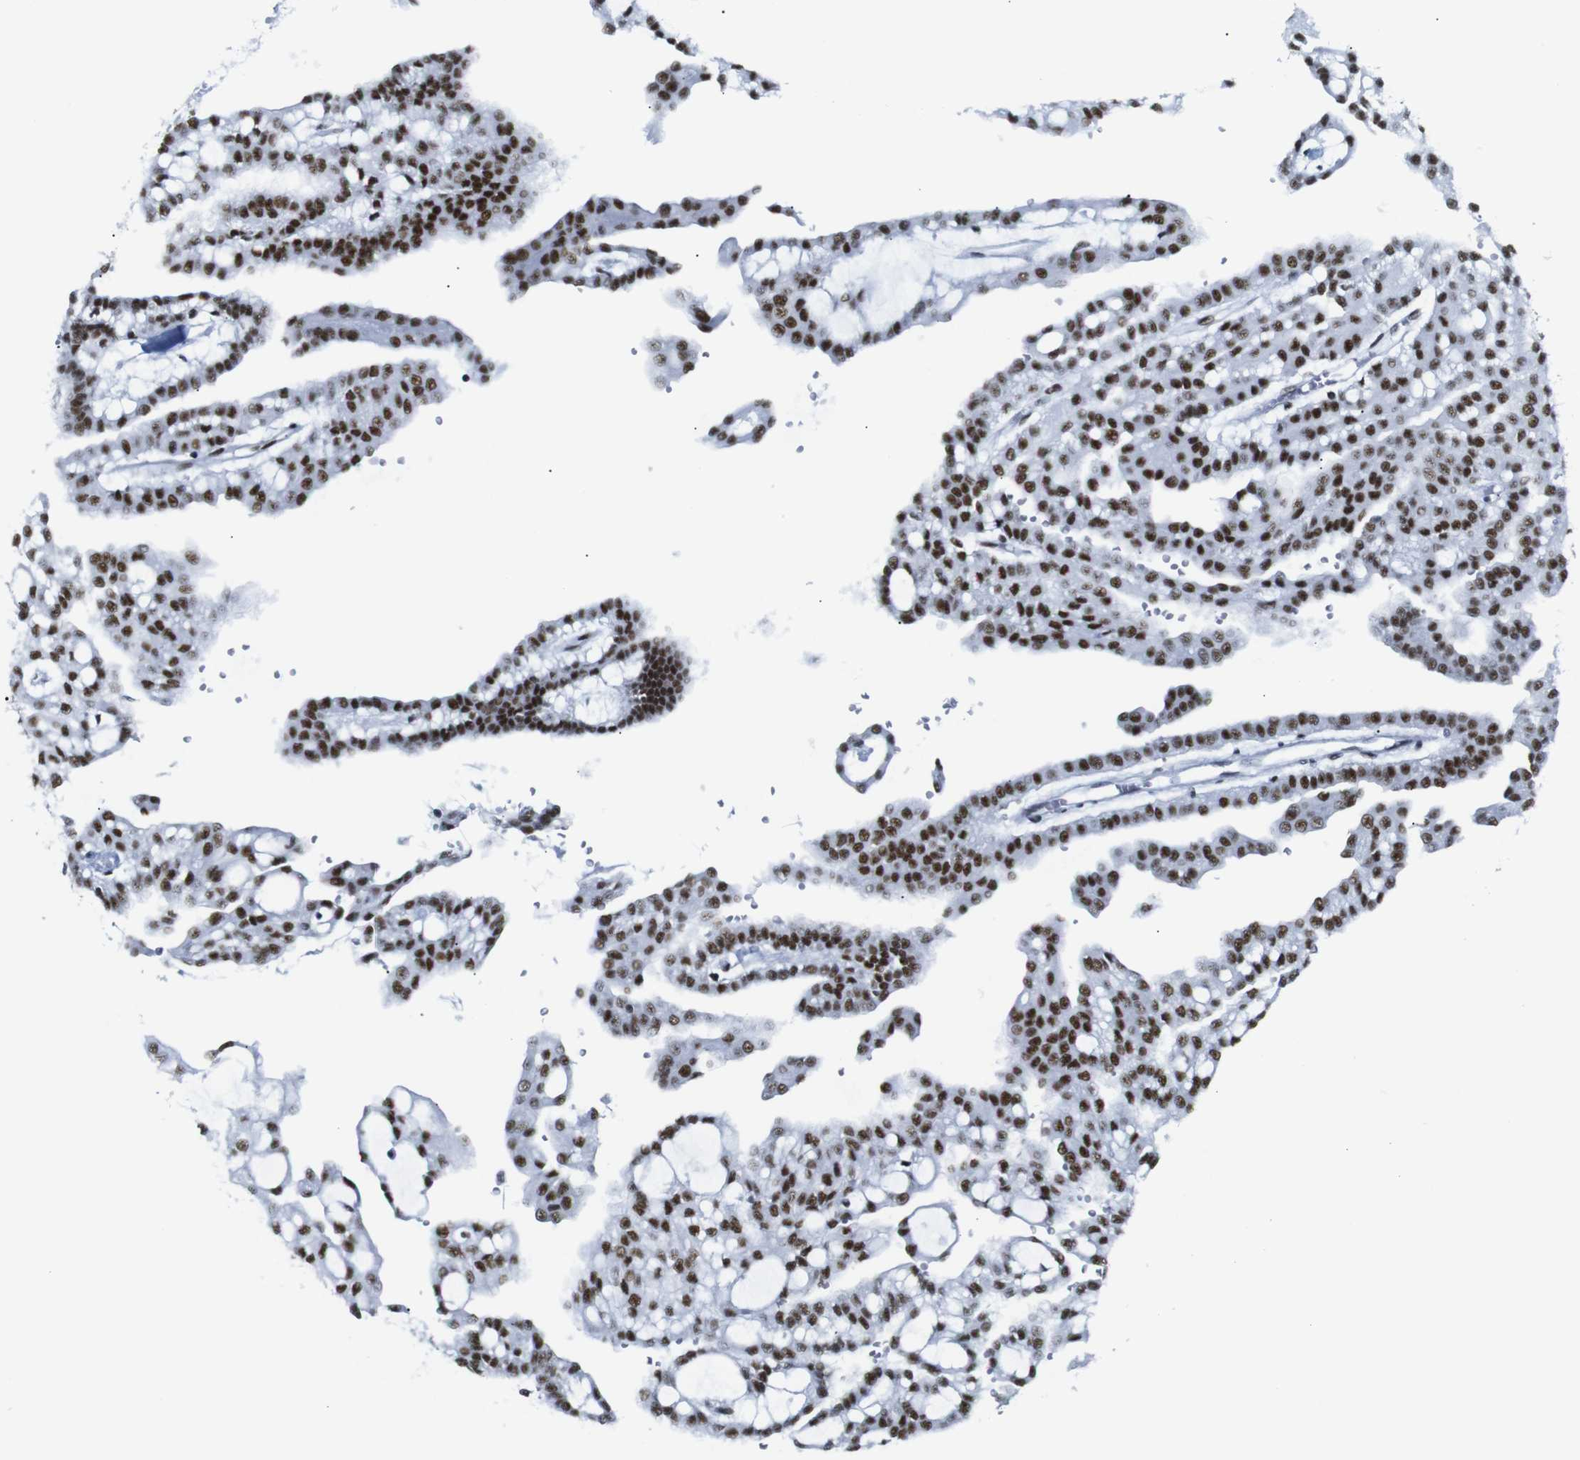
{"staining": {"intensity": "strong", "quantity": ">75%", "location": "nuclear"}, "tissue": "renal cancer", "cell_type": "Tumor cells", "image_type": "cancer", "snomed": [{"axis": "morphology", "description": "Adenocarcinoma, NOS"}, {"axis": "topography", "description": "Kidney"}], "caption": "Immunohistochemical staining of renal adenocarcinoma demonstrates strong nuclear protein expression in approximately >75% of tumor cells.", "gene": "TRA2B", "patient": {"sex": "male", "age": 63}}